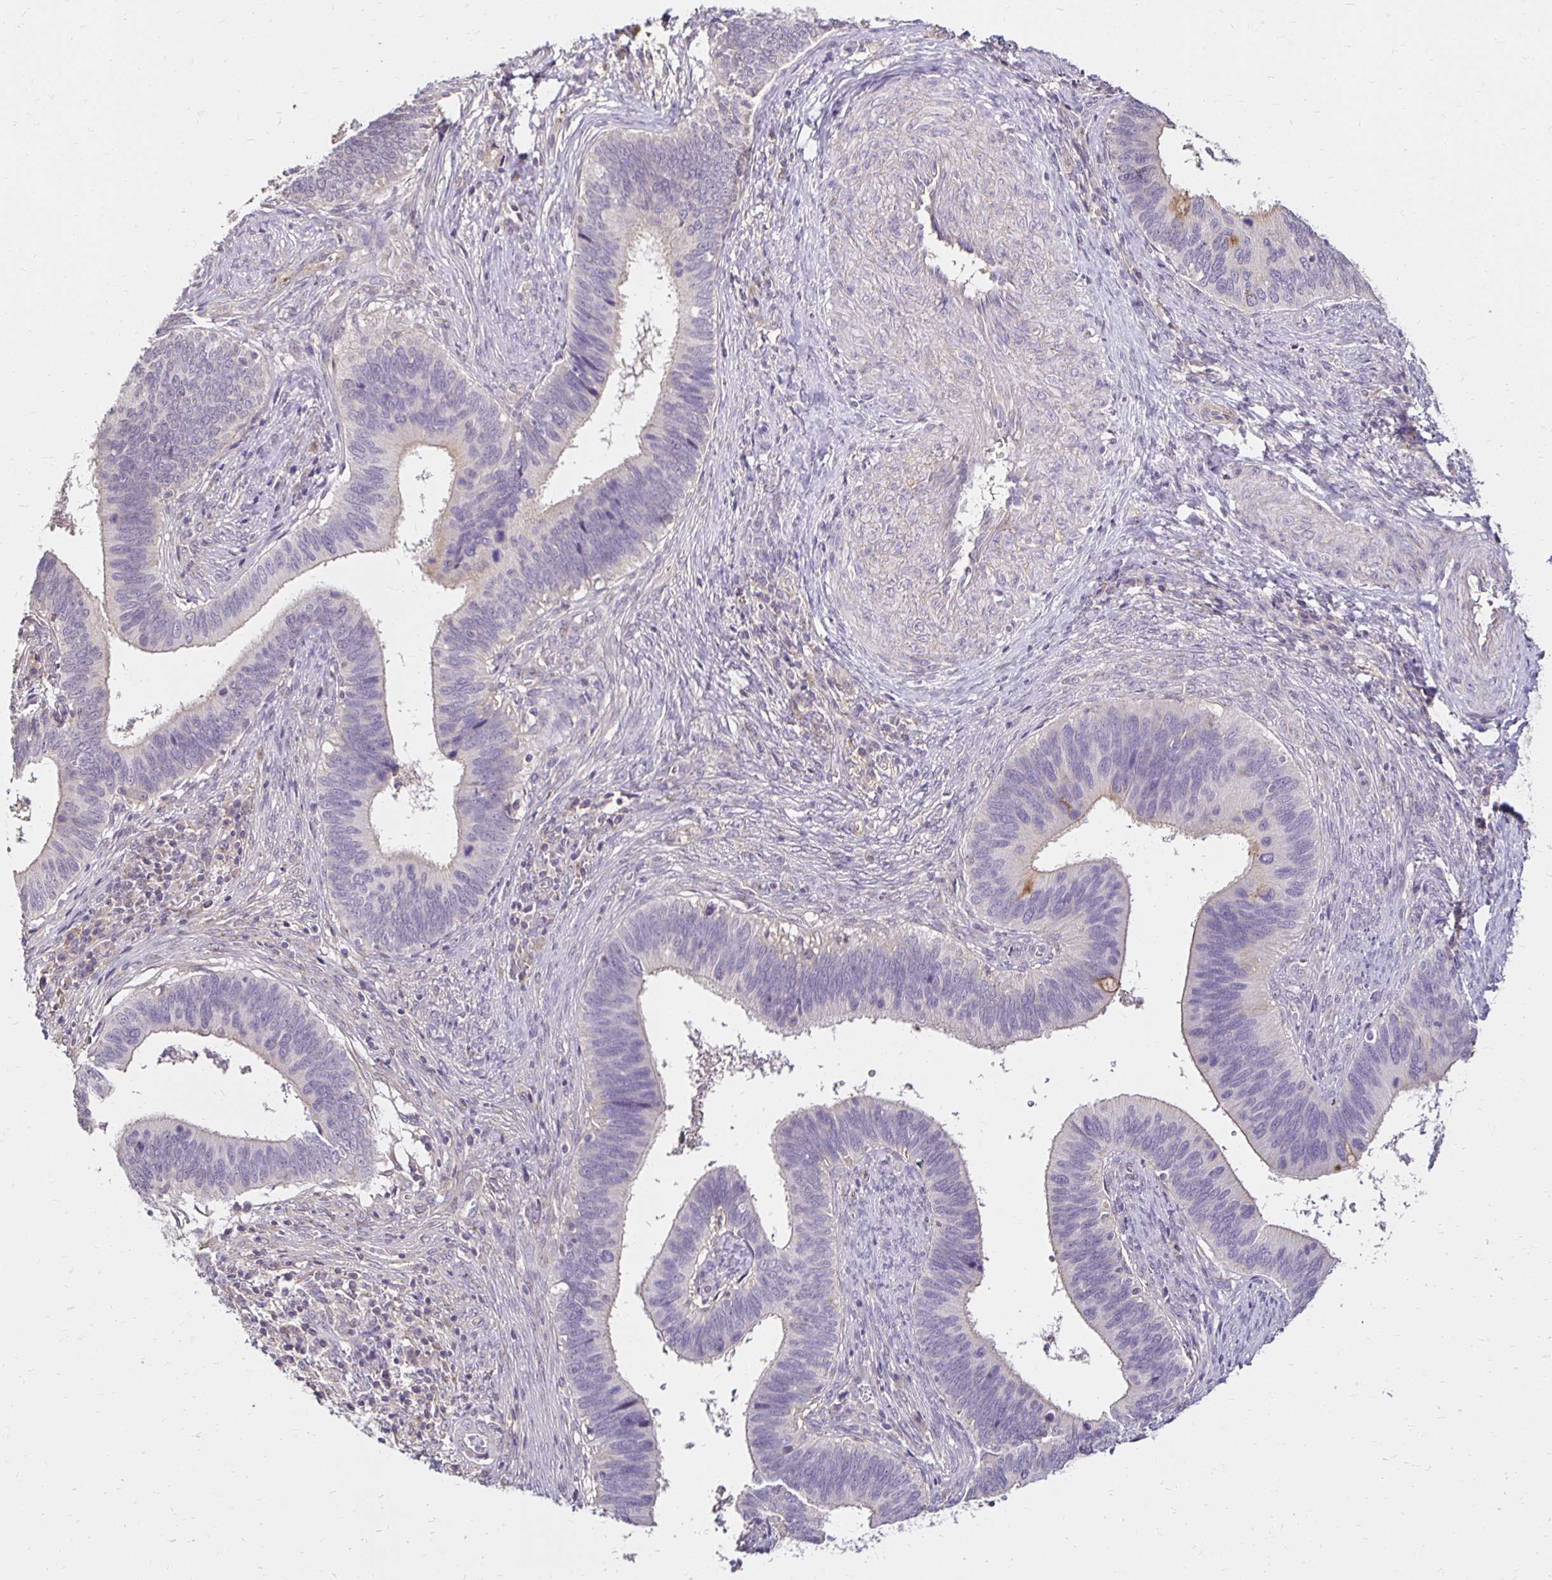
{"staining": {"intensity": "negative", "quantity": "none", "location": "none"}, "tissue": "cervical cancer", "cell_type": "Tumor cells", "image_type": "cancer", "snomed": [{"axis": "morphology", "description": "Adenocarcinoma, NOS"}, {"axis": "topography", "description": "Cervix"}], "caption": "High power microscopy photomicrograph of an immunohistochemistry (IHC) image of cervical adenocarcinoma, revealing no significant staining in tumor cells. (DAB immunohistochemistry (IHC) with hematoxylin counter stain).", "gene": "PNPLA3", "patient": {"sex": "female", "age": 42}}